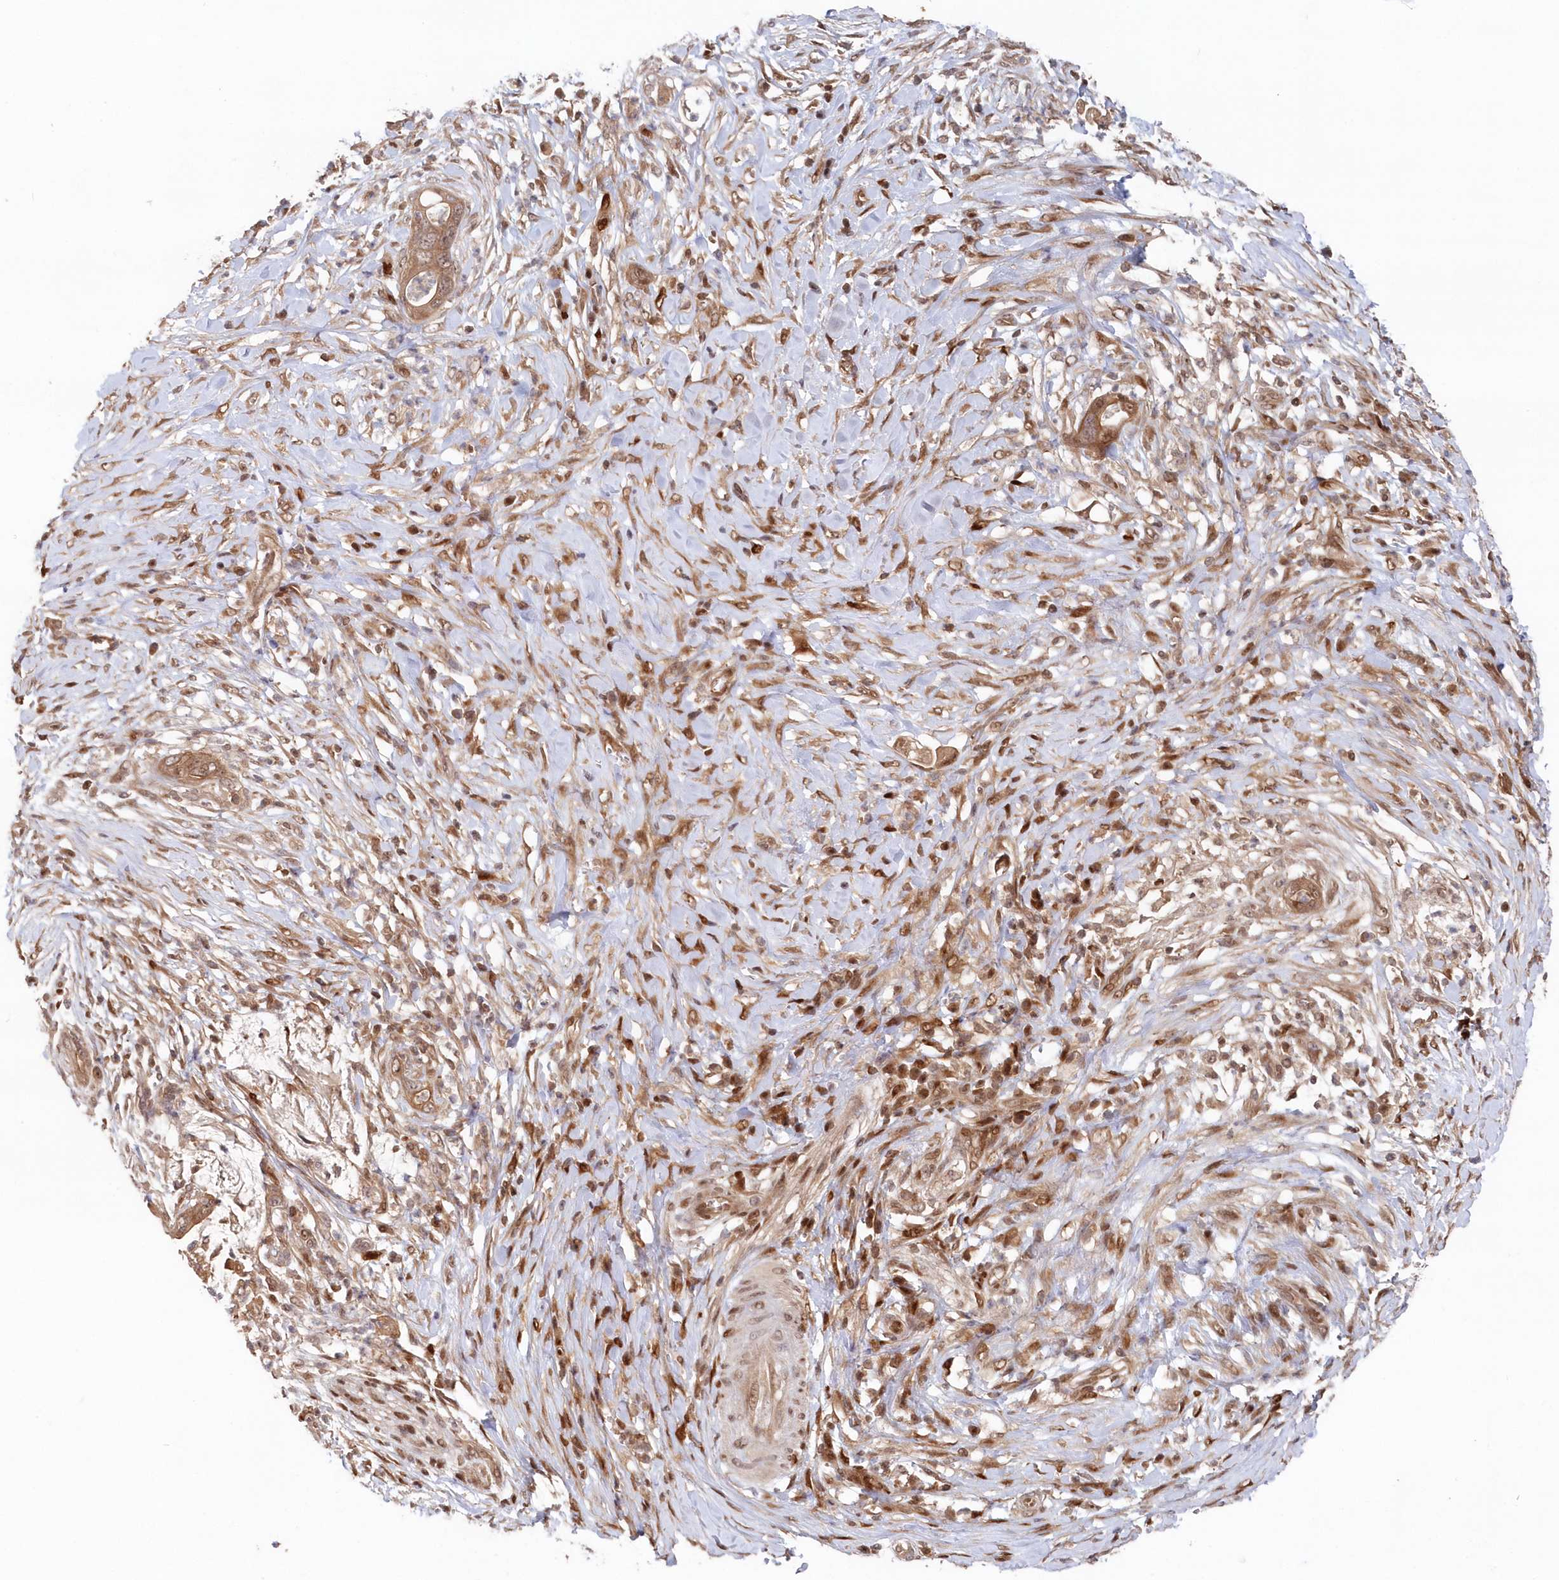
{"staining": {"intensity": "moderate", "quantity": ">75%", "location": "cytoplasmic/membranous,nuclear"}, "tissue": "pancreatic cancer", "cell_type": "Tumor cells", "image_type": "cancer", "snomed": [{"axis": "morphology", "description": "Adenocarcinoma, NOS"}, {"axis": "topography", "description": "Pancreas"}], "caption": "About >75% of tumor cells in adenocarcinoma (pancreatic) display moderate cytoplasmic/membranous and nuclear protein staining as visualized by brown immunohistochemical staining.", "gene": "ABHD14B", "patient": {"sex": "male", "age": 75}}